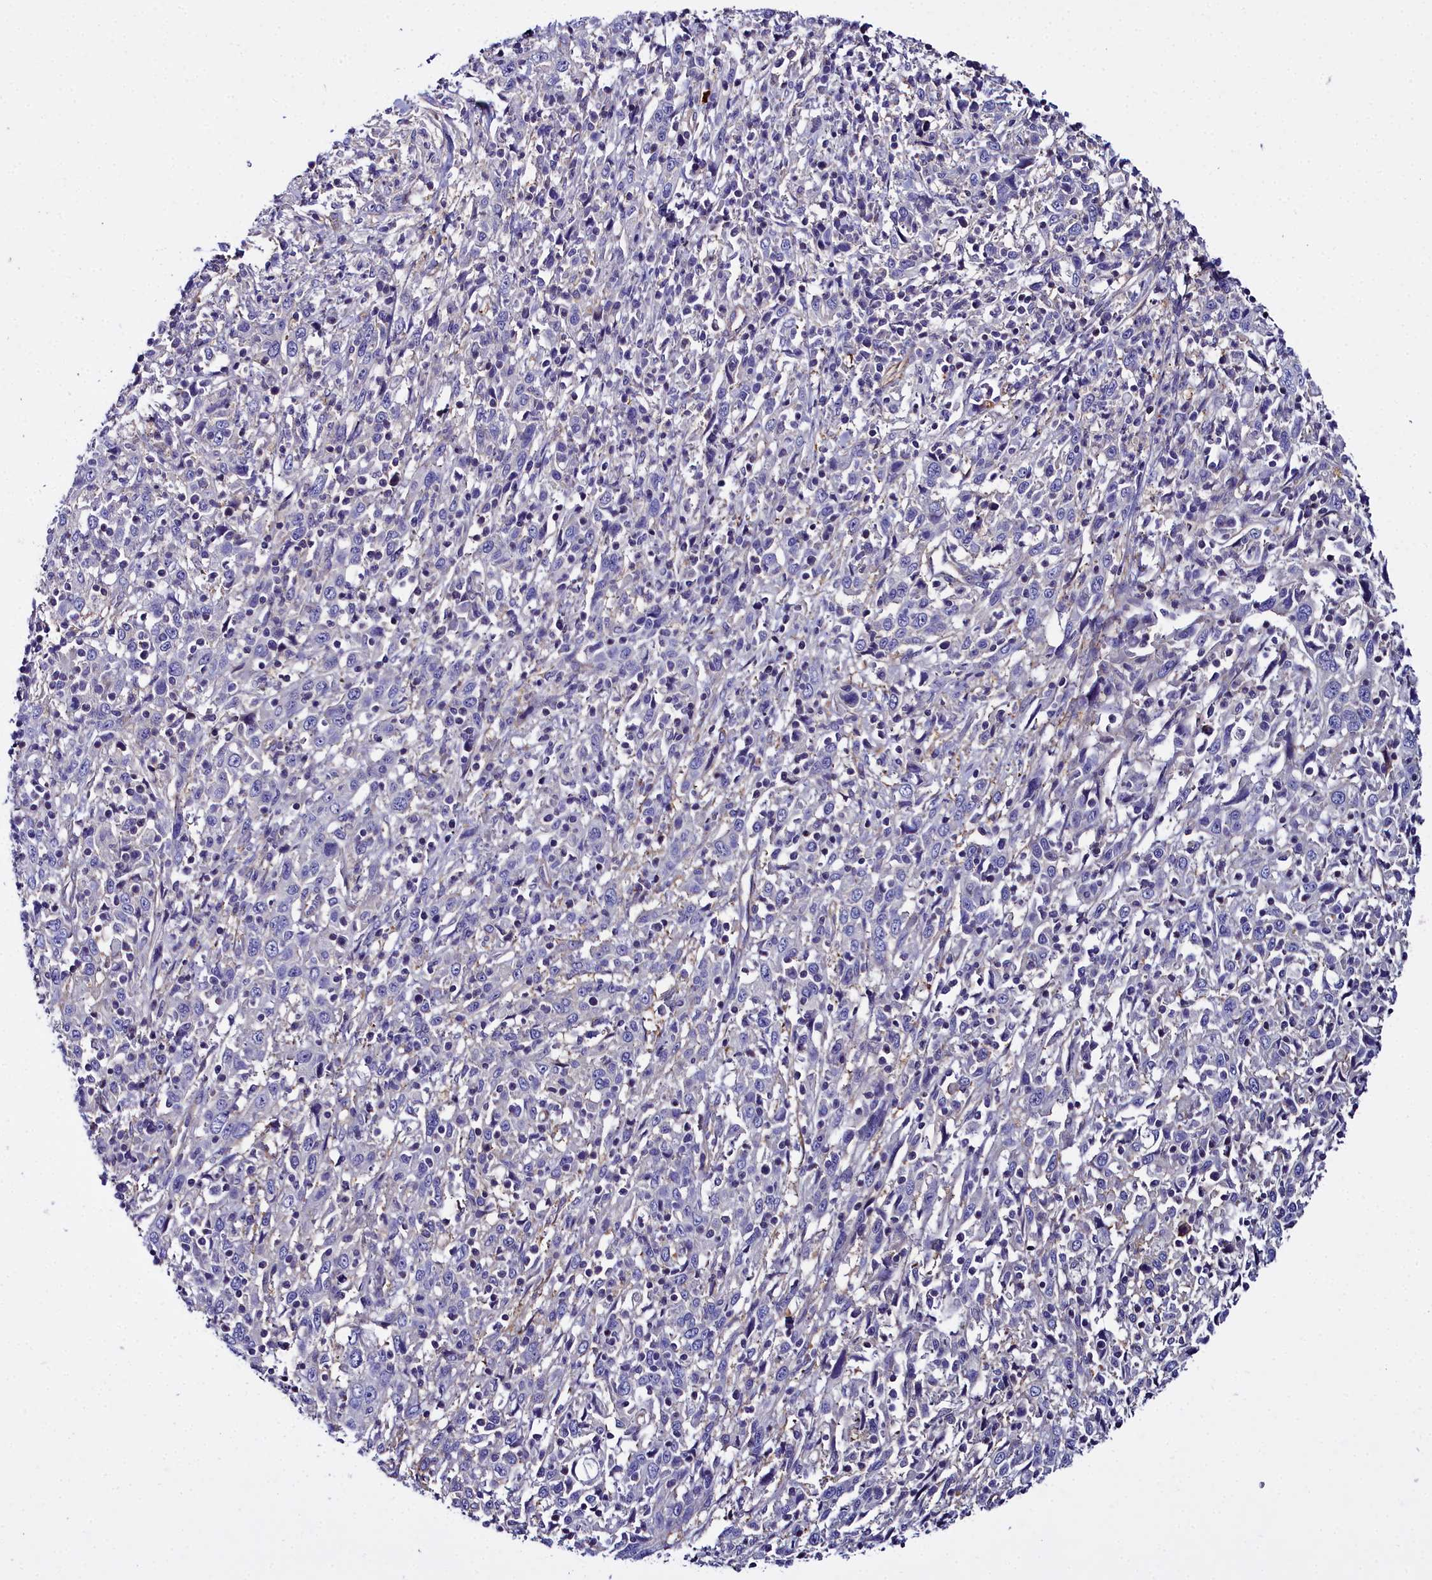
{"staining": {"intensity": "negative", "quantity": "none", "location": "none"}, "tissue": "cervical cancer", "cell_type": "Tumor cells", "image_type": "cancer", "snomed": [{"axis": "morphology", "description": "Squamous cell carcinoma, NOS"}, {"axis": "topography", "description": "Cervix"}], "caption": "IHC micrograph of cervical squamous cell carcinoma stained for a protein (brown), which reveals no staining in tumor cells.", "gene": "FADS3", "patient": {"sex": "female", "age": 46}}